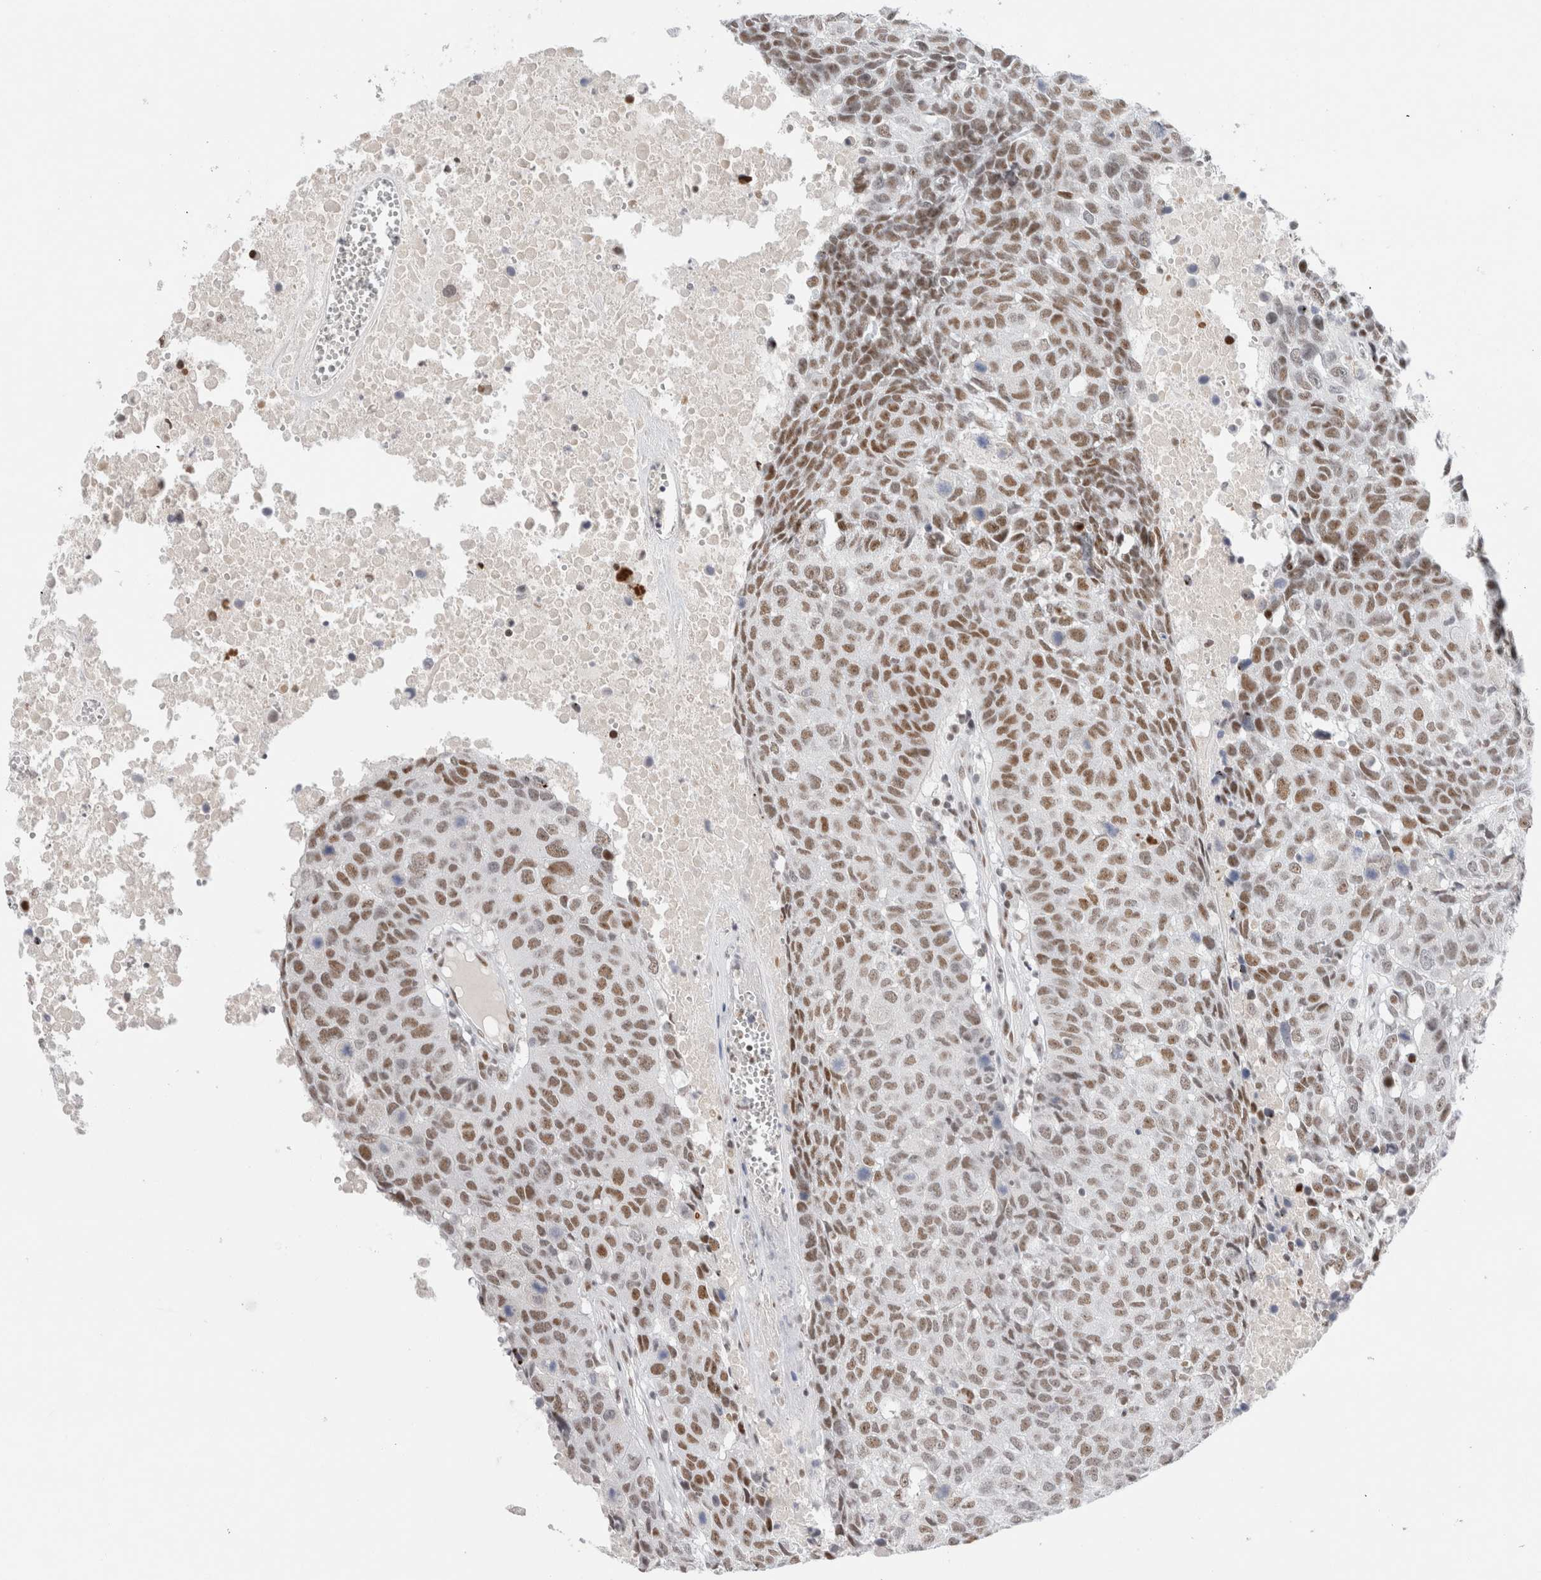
{"staining": {"intensity": "moderate", "quantity": ">75%", "location": "nuclear"}, "tissue": "head and neck cancer", "cell_type": "Tumor cells", "image_type": "cancer", "snomed": [{"axis": "morphology", "description": "Squamous cell carcinoma, NOS"}, {"axis": "topography", "description": "Head-Neck"}], "caption": "This image exhibits IHC staining of human squamous cell carcinoma (head and neck), with medium moderate nuclear staining in about >75% of tumor cells.", "gene": "COPS7A", "patient": {"sex": "male", "age": 66}}